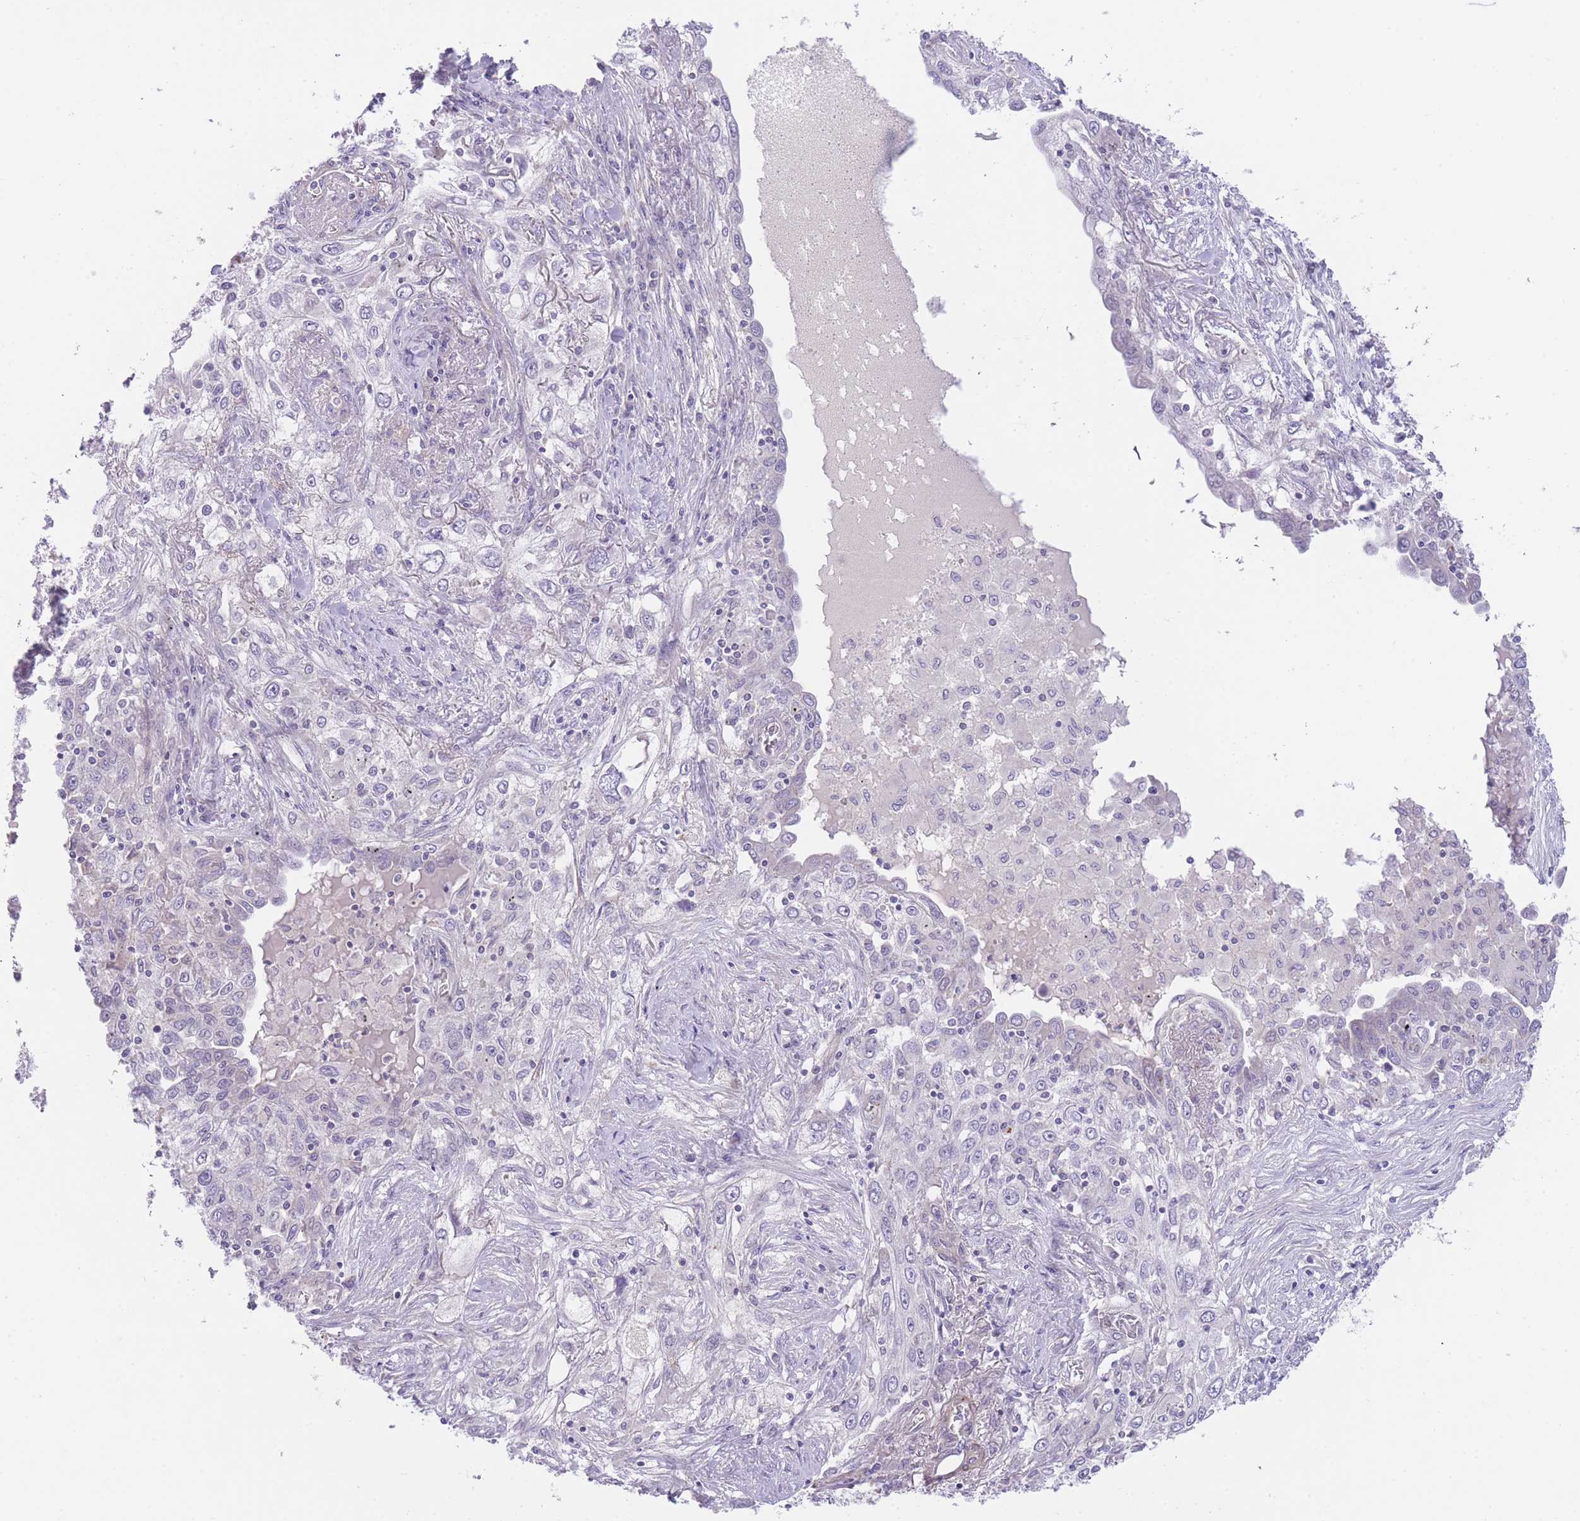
{"staining": {"intensity": "negative", "quantity": "none", "location": "none"}, "tissue": "lung cancer", "cell_type": "Tumor cells", "image_type": "cancer", "snomed": [{"axis": "morphology", "description": "Squamous cell carcinoma, NOS"}, {"axis": "topography", "description": "Lung"}], "caption": "This is an immunohistochemistry micrograph of human lung cancer (squamous cell carcinoma). There is no staining in tumor cells.", "gene": "QTRT1", "patient": {"sex": "female", "age": 69}}